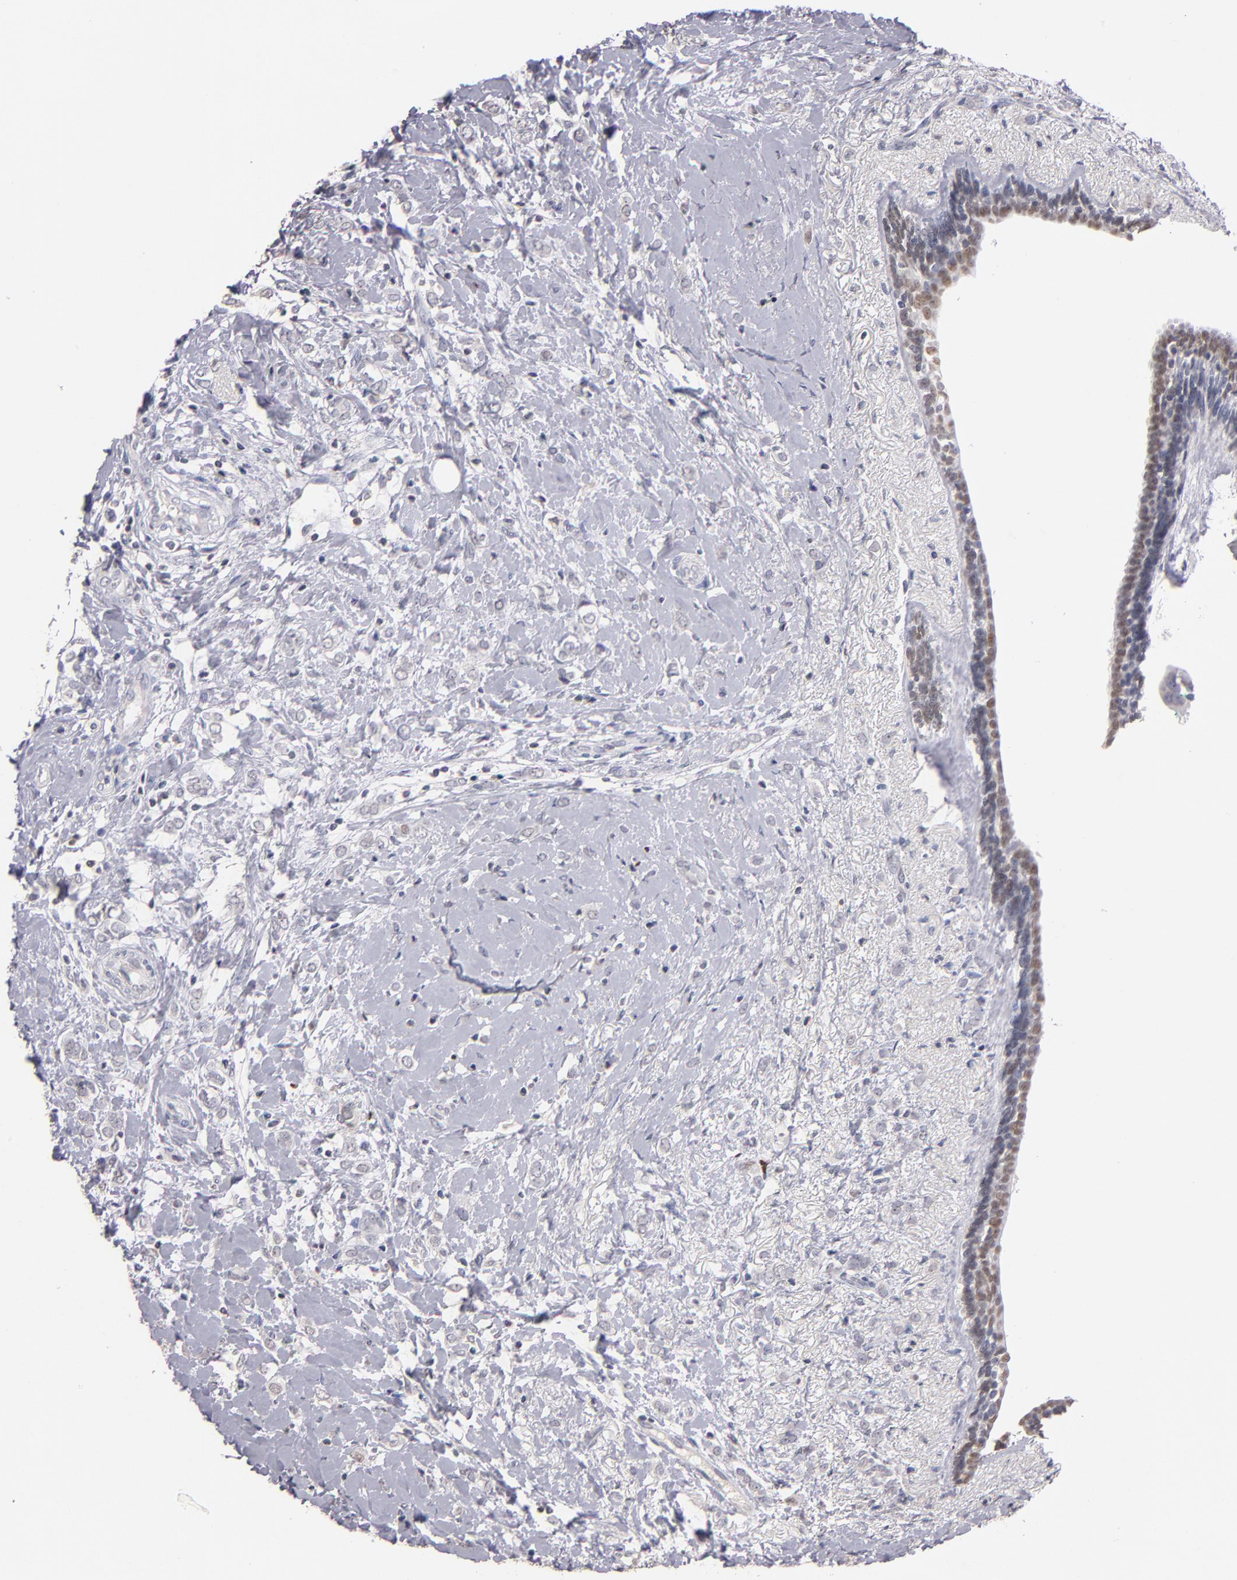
{"staining": {"intensity": "negative", "quantity": "none", "location": "none"}, "tissue": "breast cancer", "cell_type": "Tumor cells", "image_type": "cancer", "snomed": [{"axis": "morphology", "description": "Normal tissue, NOS"}, {"axis": "morphology", "description": "Lobular carcinoma"}, {"axis": "topography", "description": "Breast"}], "caption": "Immunohistochemistry histopathology image of neoplastic tissue: breast cancer (lobular carcinoma) stained with DAB (3,3'-diaminobenzidine) shows no significant protein expression in tumor cells.", "gene": "SOX10", "patient": {"sex": "female", "age": 47}}